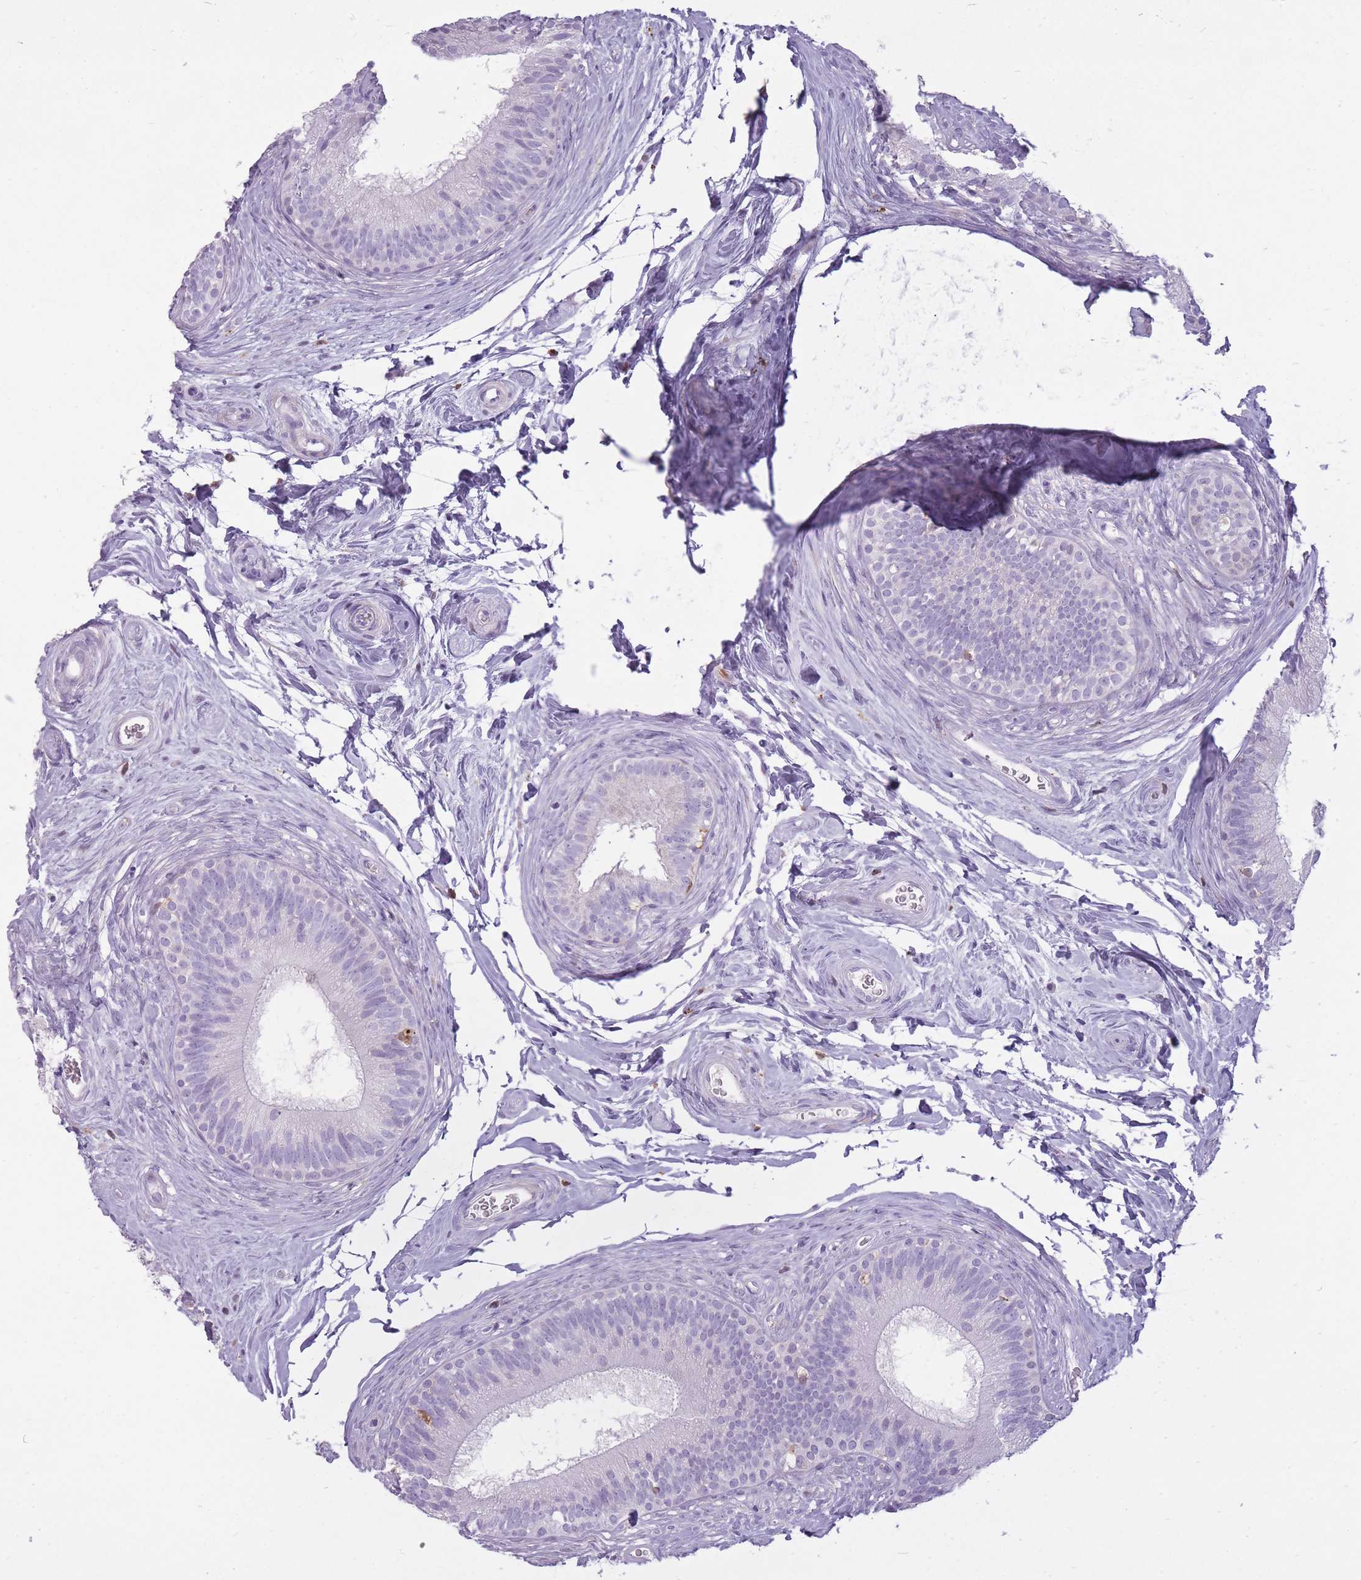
{"staining": {"intensity": "negative", "quantity": "none", "location": "none"}, "tissue": "epididymis", "cell_type": "Glandular cells", "image_type": "normal", "snomed": [{"axis": "morphology", "description": "Normal tissue, NOS"}, {"axis": "topography", "description": "Epididymis"}], "caption": "This is an IHC image of normal human epididymis. There is no positivity in glandular cells.", "gene": "LGALS9B", "patient": {"sex": "male", "age": 33}}